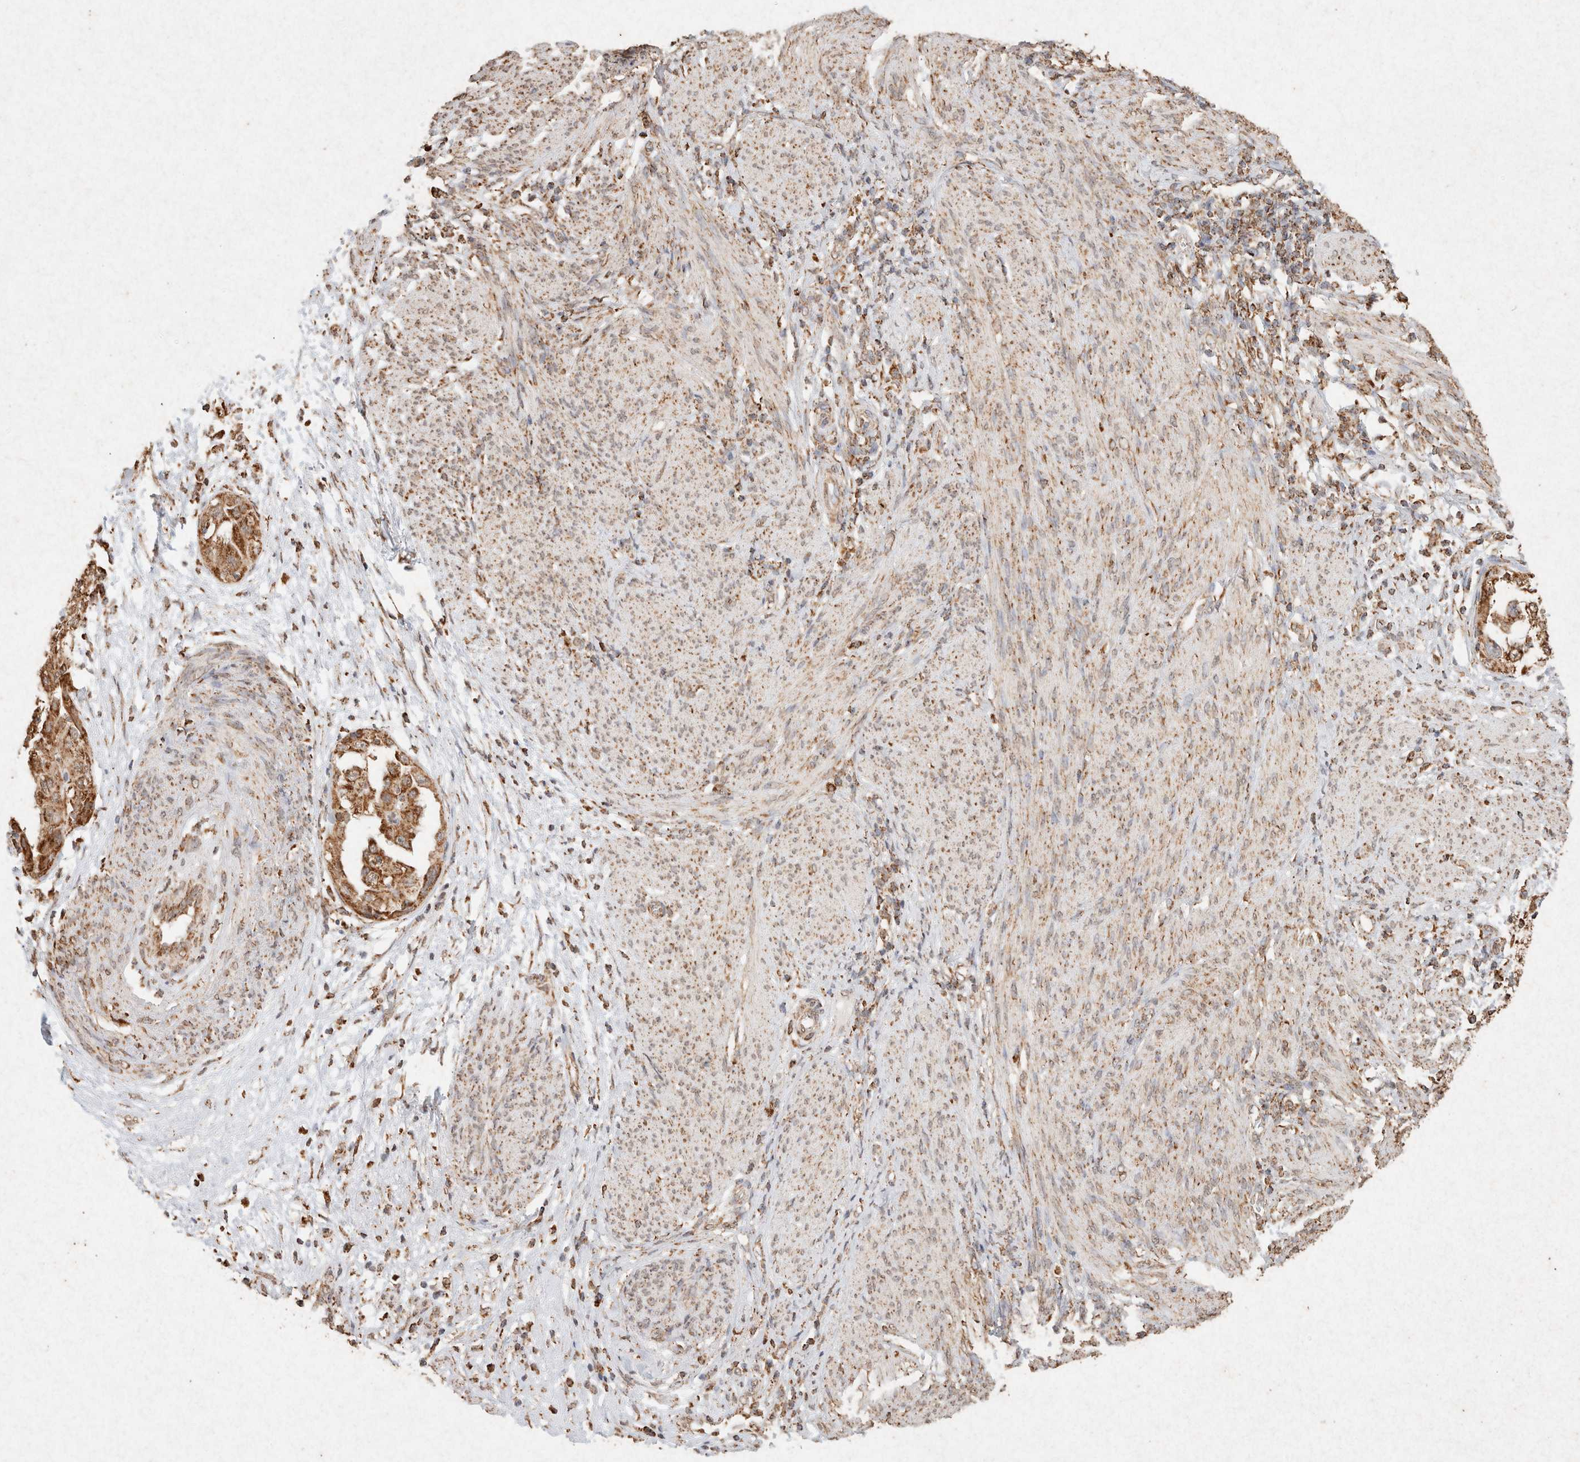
{"staining": {"intensity": "moderate", "quantity": ">75%", "location": "cytoplasmic/membranous"}, "tissue": "endometrial cancer", "cell_type": "Tumor cells", "image_type": "cancer", "snomed": [{"axis": "morphology", "description": "Adenocarcinoma, NOS"}, {"axis": "topography", "description": "Endometrium"}], "caption": "DAB (3,3'-diaminobenzidine) immunohistochemical staining of human endometrial cancer (adenocarcinoma) shows moderate cytoplasmic/membranous protein staining in about >75% of tumor cells.", "gene": "SDC2", "patient": {"sex": "female", "age": 85}}